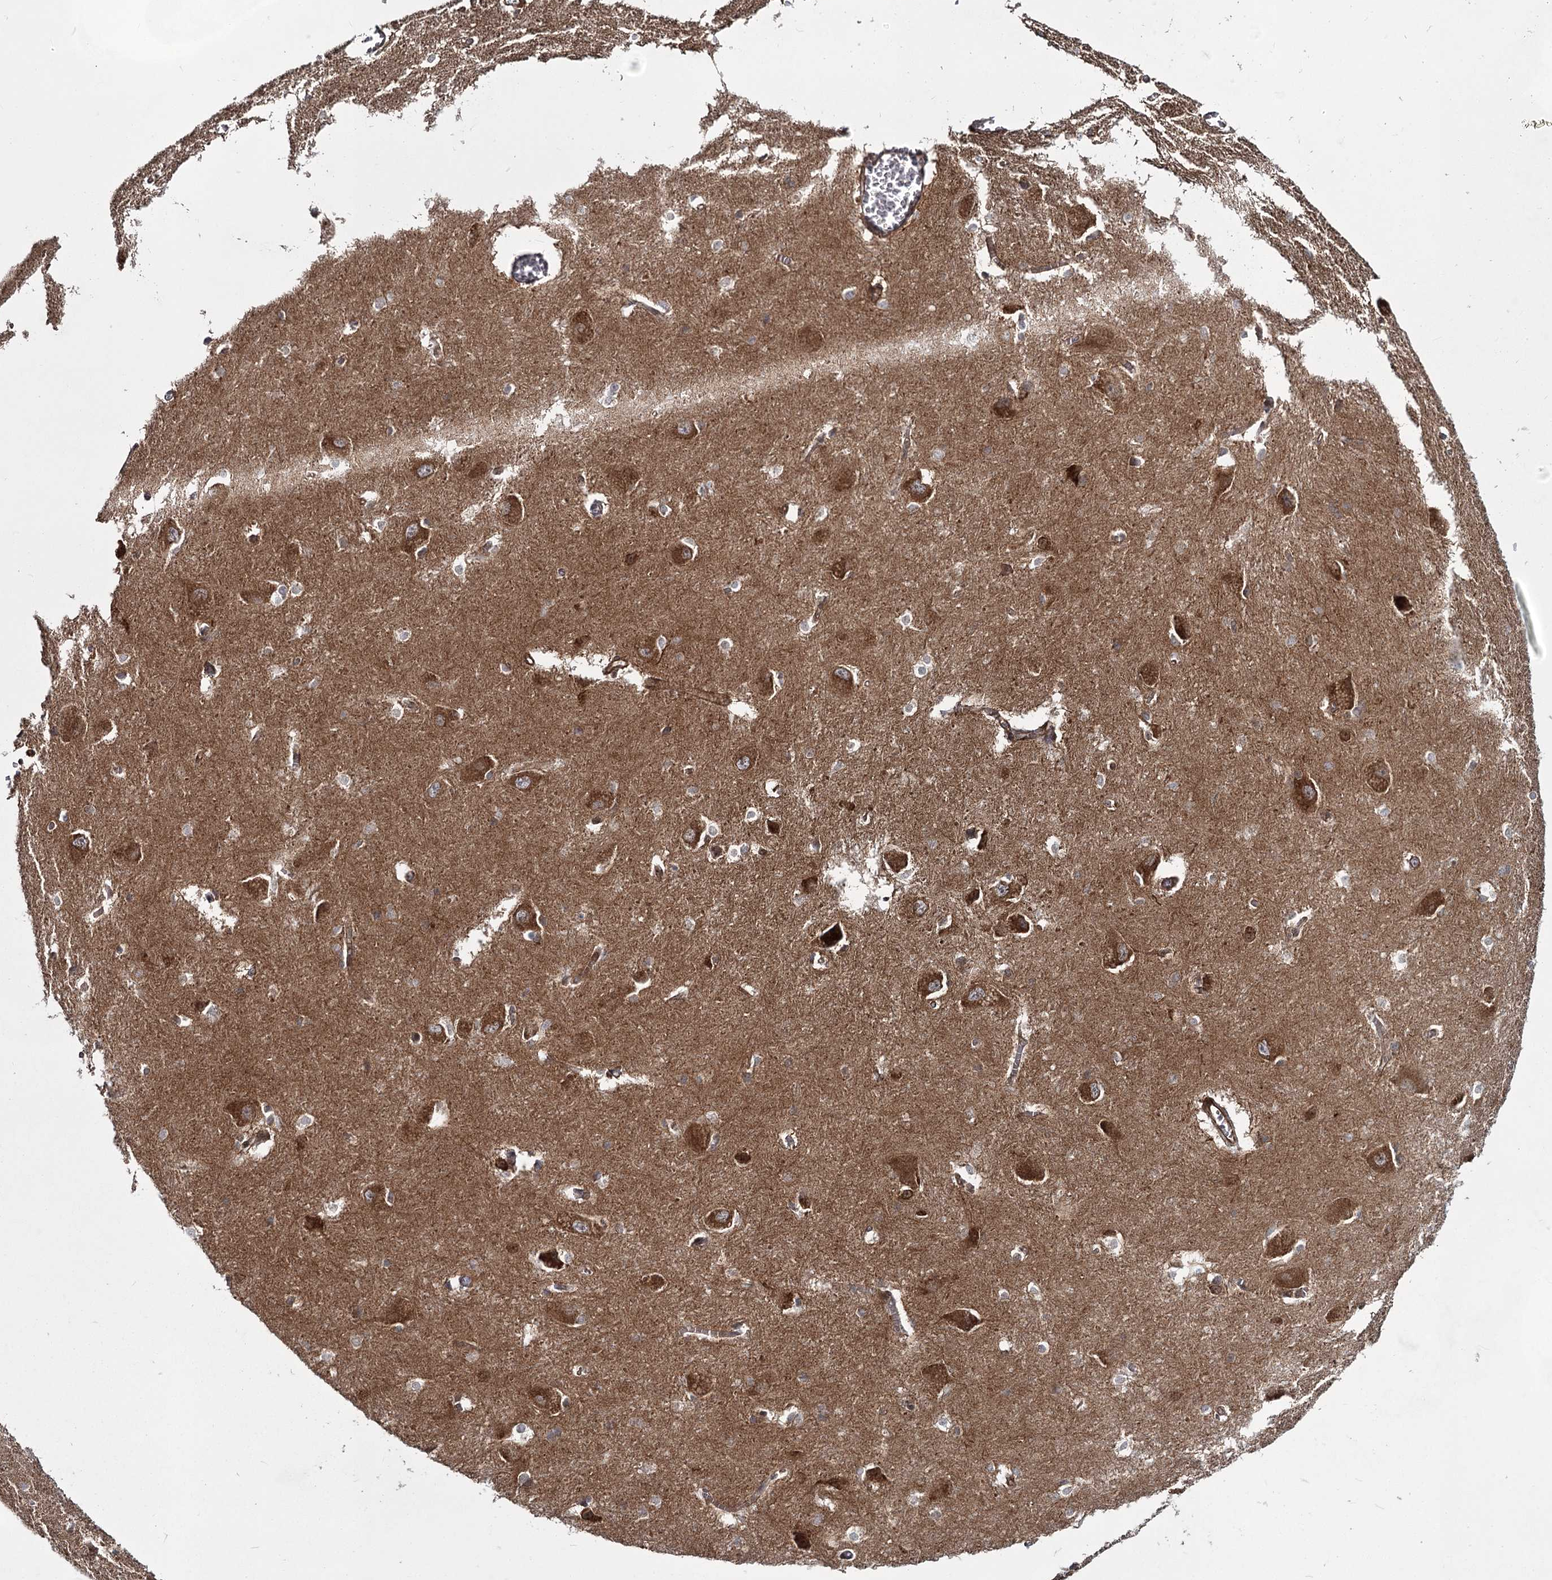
{"staining": {"intensity": "moderate", "quantity": "<25%", "location": "cytoplasmic/membranous"}, "tissue": "caudate", "cell_type": "Glial cells", "image_type": "normal", "snomed": [{"axis": "morphology", "description": "Normal tissue, NOS"}, {"axis": "topography", "description": "Lateral ventricle wall"}], "caption": "IHC of unremarkable caudate displays low levels of moderate cytoplasmic/membranous positivity in about <25% of glial cells.", "gene": "IQSEC1", "patient": {"sex": "male", "age": 37}}